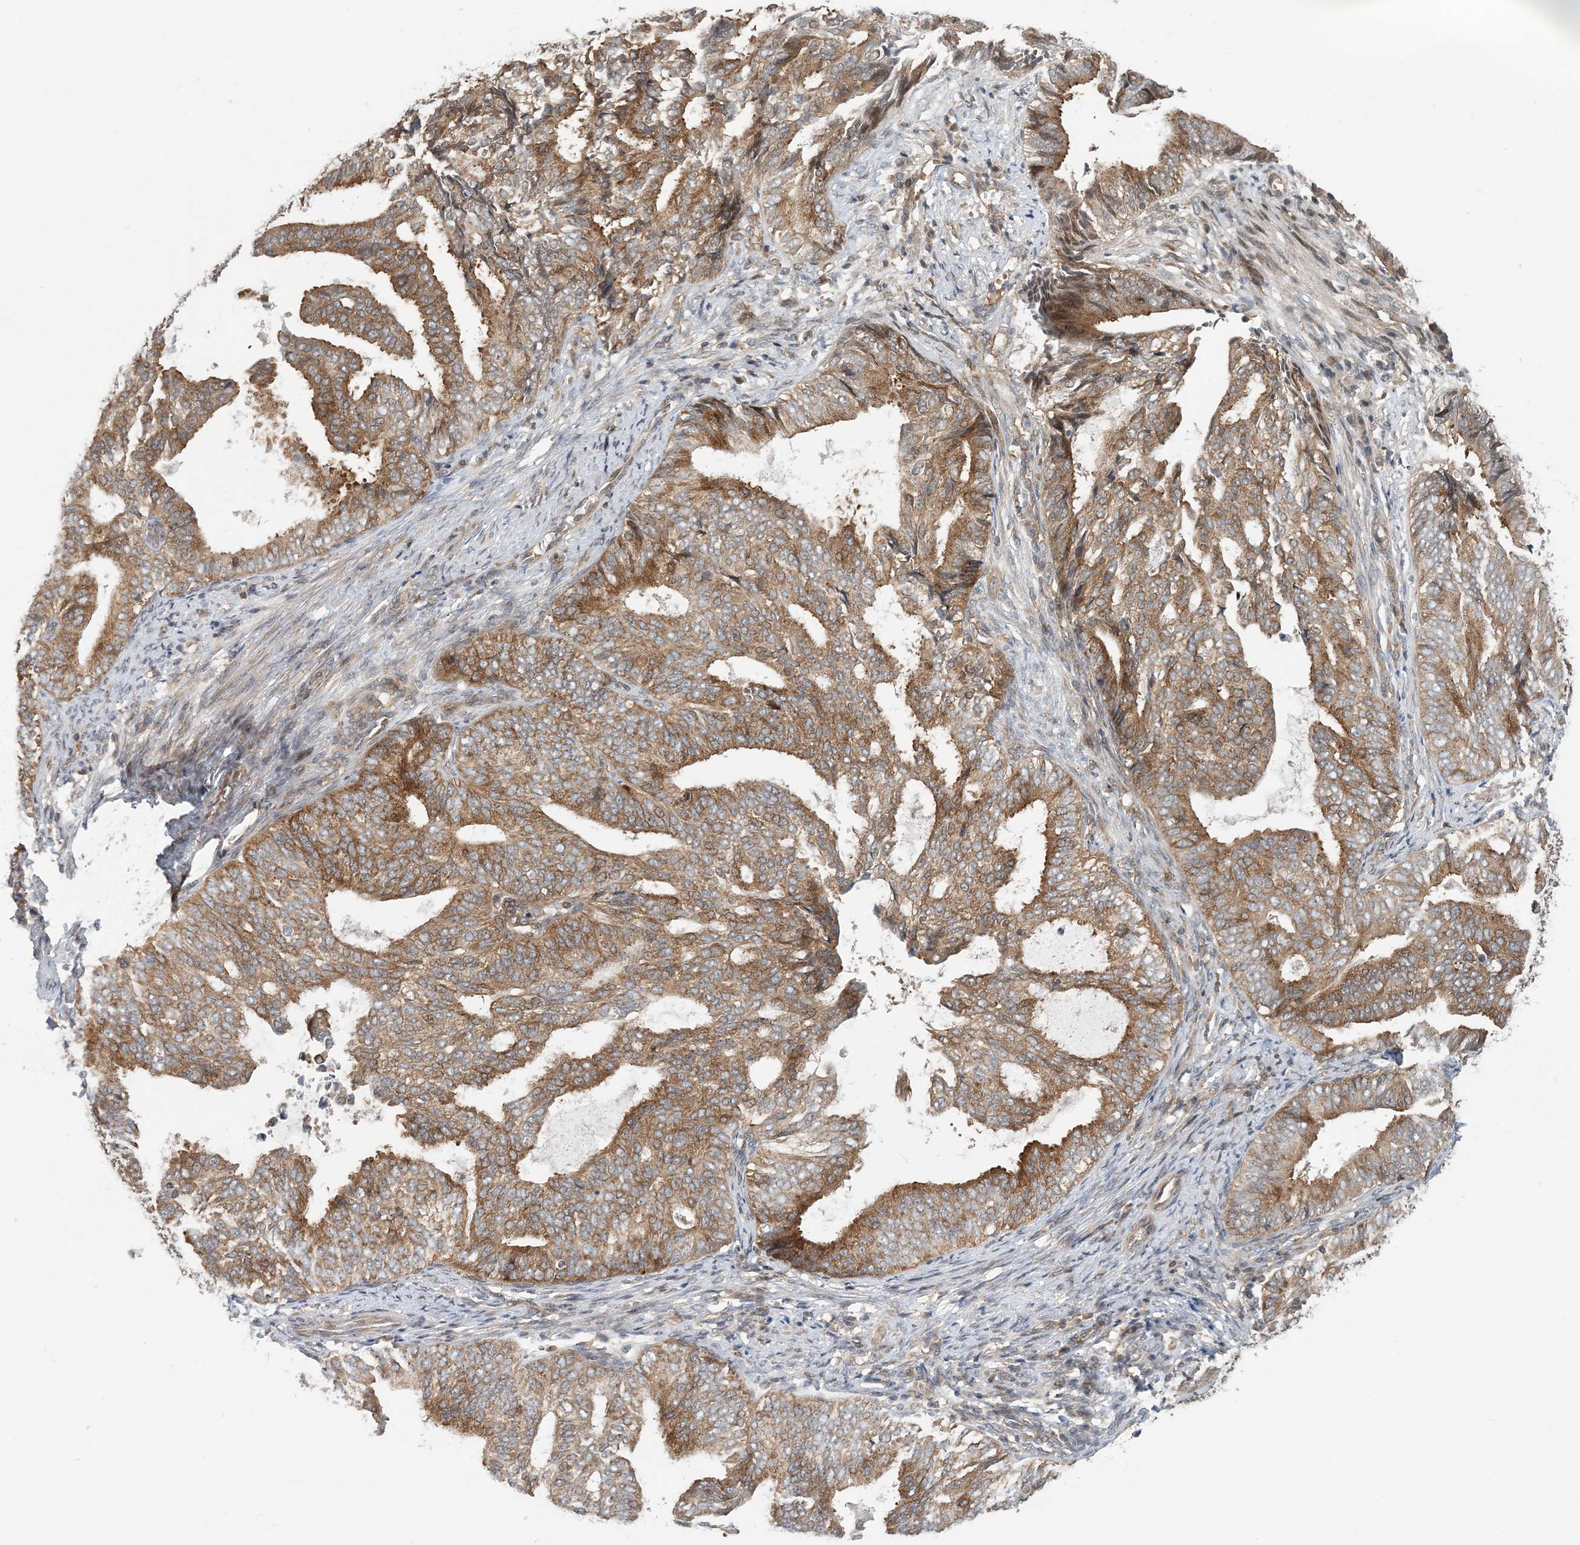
{"staining": {"intensity": "moderate", "quantity": ">75%", "location": "cytoplasmic/membranous"}, "tissue": "endometrial cancer", "cell_type": "Tumor cells", "image_type": "cancer", "snomed": [{"axis": "morphology", "description": "Adenocarcinoma, NOS"}, {"axis": "topography", "description": "Endometrium"}], "caption": "Immunohistochemical staining of adenocarcinoma (endometrial) demonstrates medium levels of moderate cytoplasmic/membranous protein positivity in about >75% of tumor cells. (DAB IHC, brown staining for protein, blue staining for nuclei).", "gene": "ATP13A2", "patient": {"sex": "female", "age": 58}}